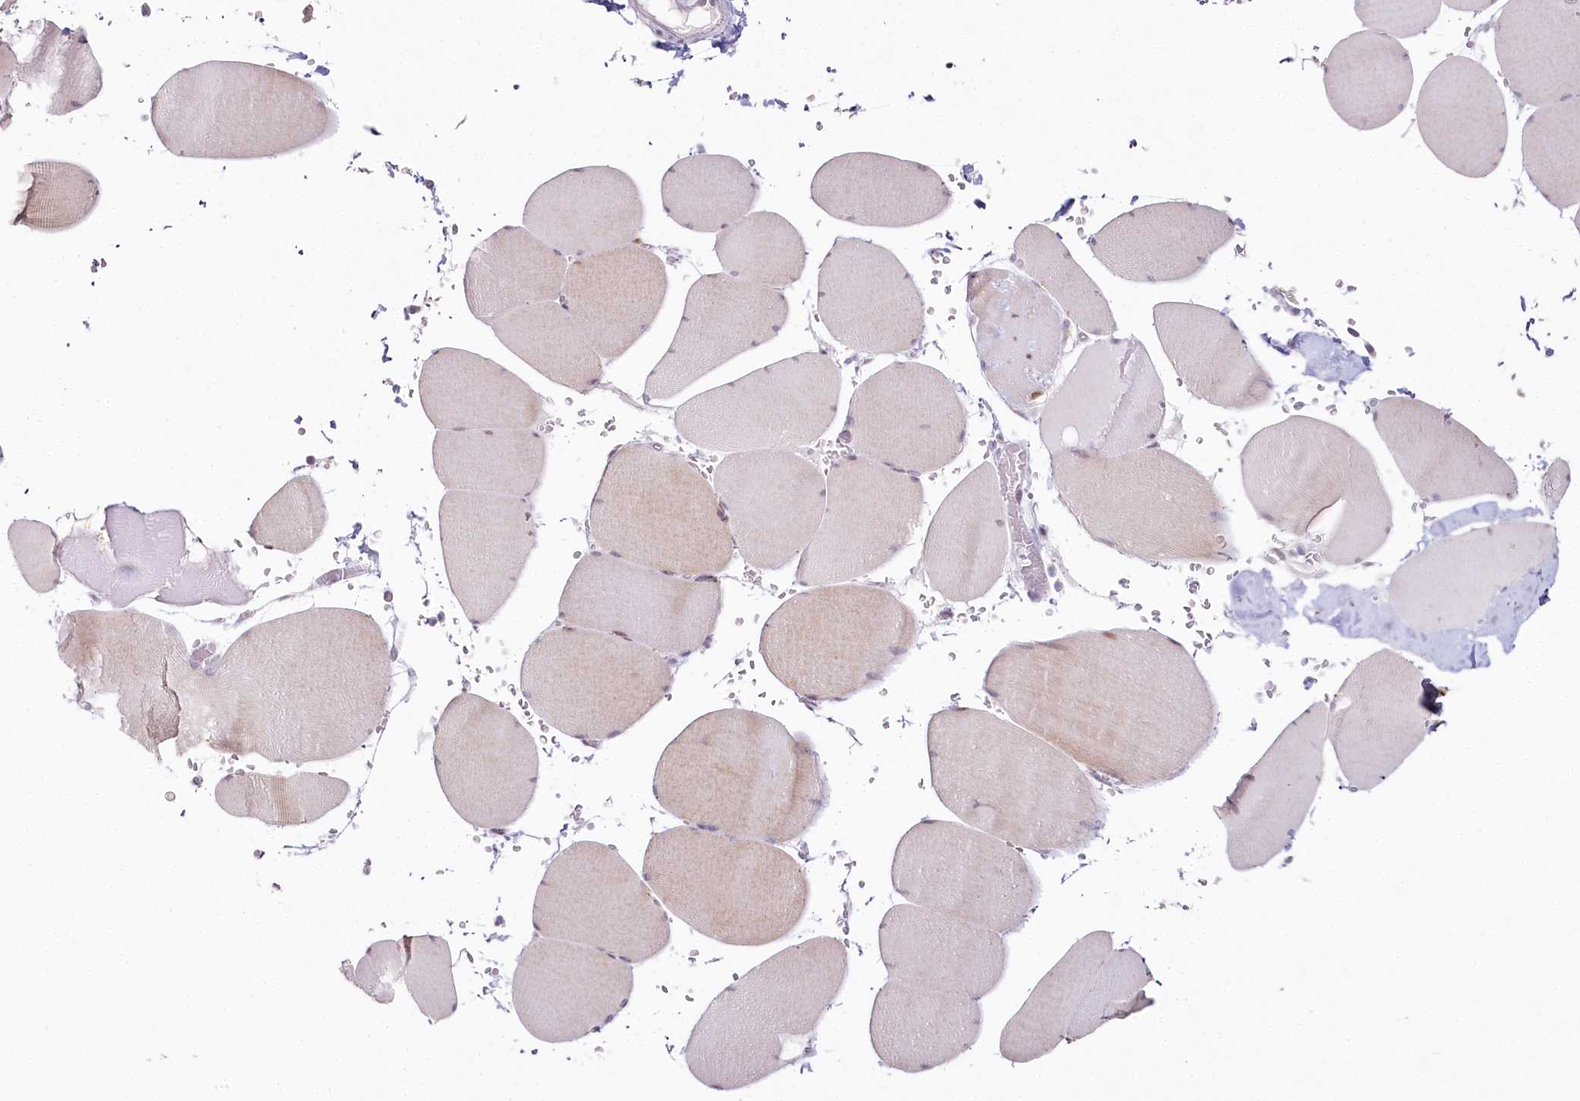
{"staining": {"intensity": "moderate", "quantity": "25%-75%", "location": "cytoplasmic/membranous,nuclear"}, "tissue": "skeletal muscle", "cell_type": "Myocytes", "image_type": "normal", "snomed": [{"axis": "morphology", "description": "Normal tissue, NOS"}, {"axis": "topography", "description": "Skeletal muscle"}, {"axis": "topography", "description": "Head-Neck"}], "caption": "Immunohistochemical staining of benign human skeletal muscle exhibits moderate cytoplasmic/membranous,nuclear protein expression in approximately 25%-75% of myocytes. The protein is stained brown, and the nuclei are stained in blue (DAB IHC with brightfield microscopy, high magnification).", "gene": "HPD", "patient": {"sex": "male", "age": 66}}